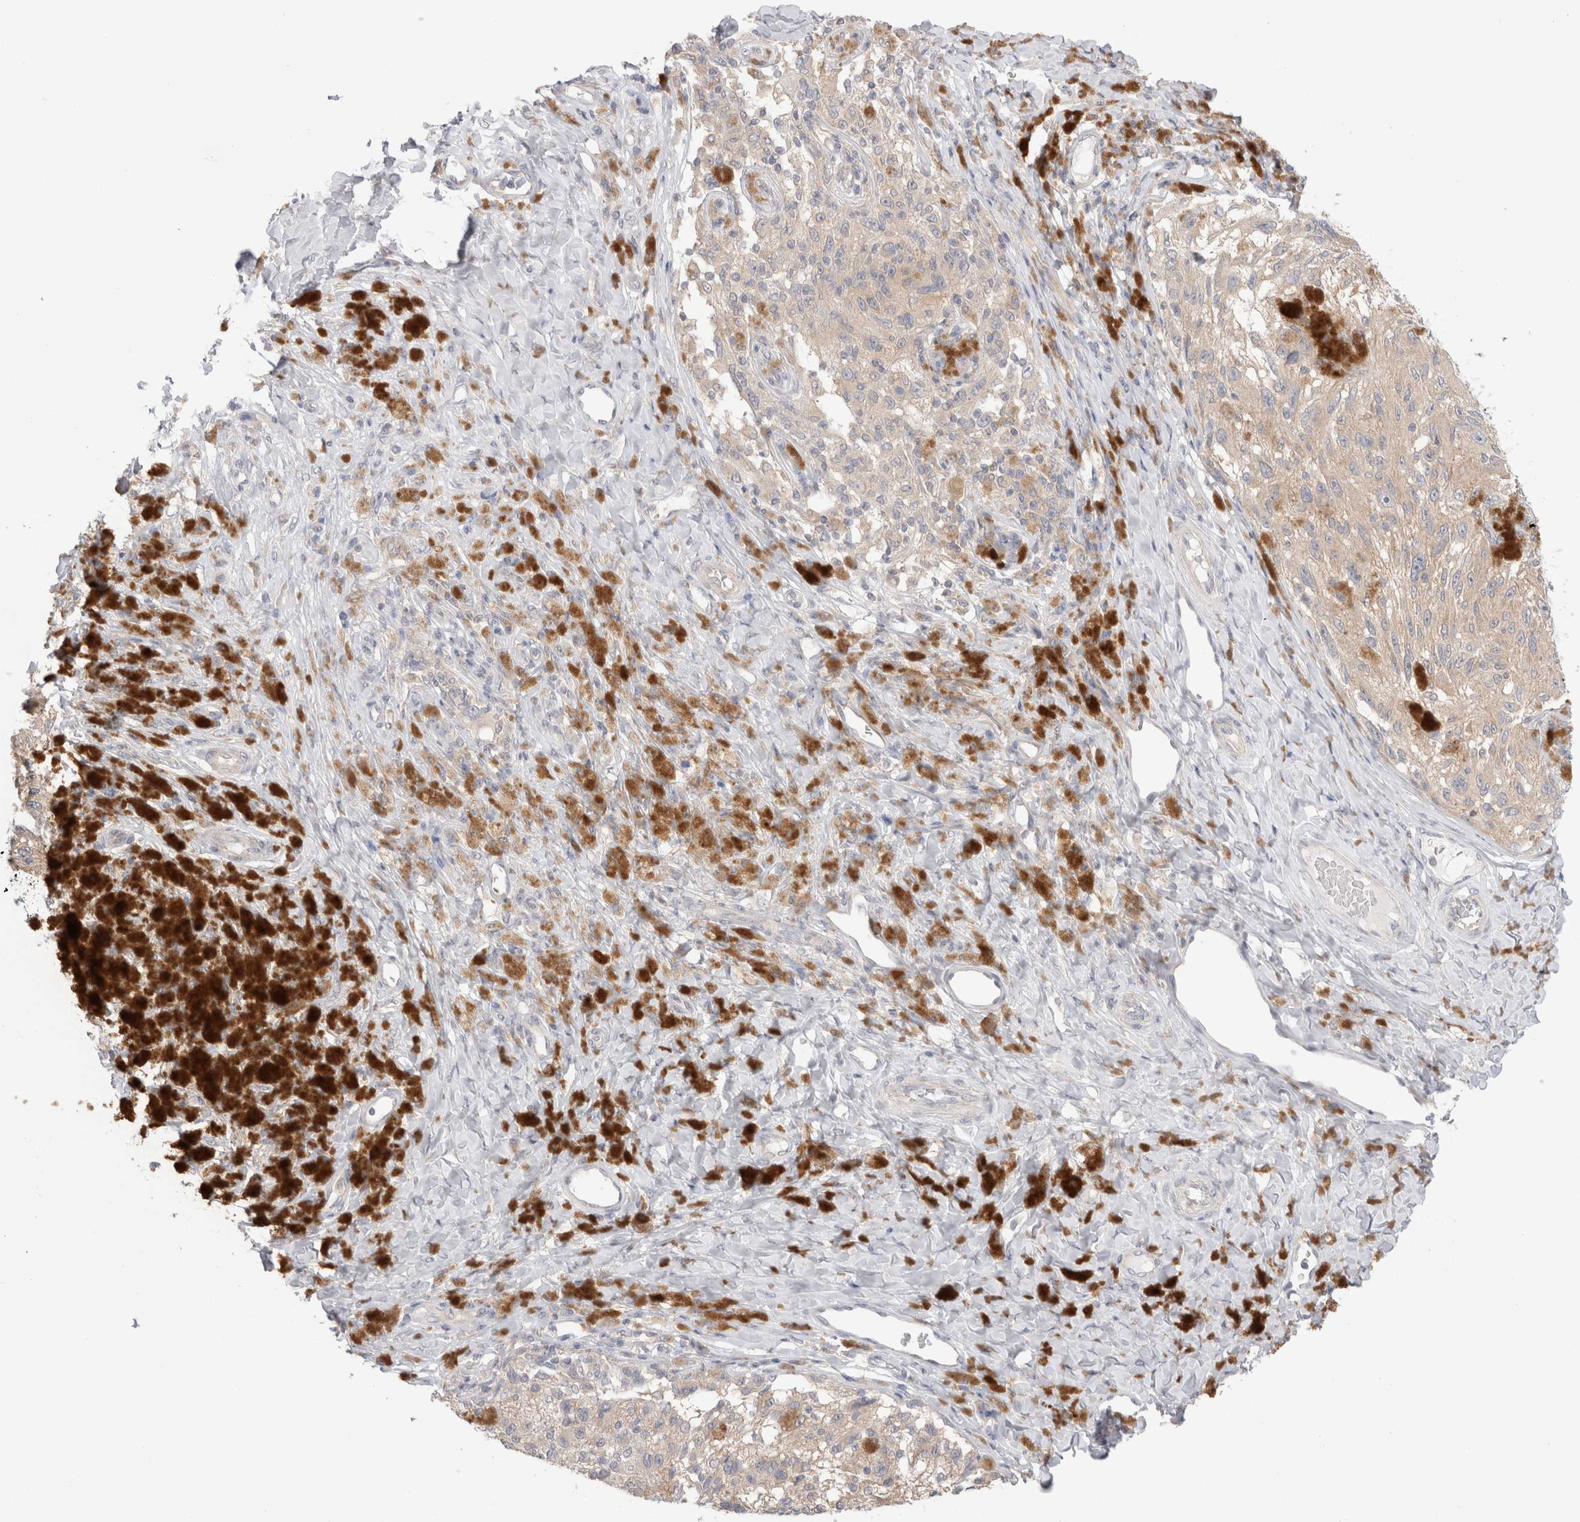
{"staining": {"intensity": "weak", "quantity": ">75%", "location": "cytoplasmic/membranous"}, "tissue": "melanoma", "cell_type": "Tumor cells", "image_type": "cancer", "snomed": [{"axis": "morphology", "description": "Malignant melanoma, NOS"}, {"axis": "topography", "description": "Skin"}], "caption": "Tumor cells exhibit weak cytoplasmic/membranous positivity in approximately >75% of cells in melanoma. (brown staining indicates protein expression, while blue staining denotes nuclei).", "gene": "NDOR1", "patient": {"sex": "female", "age": 73}}